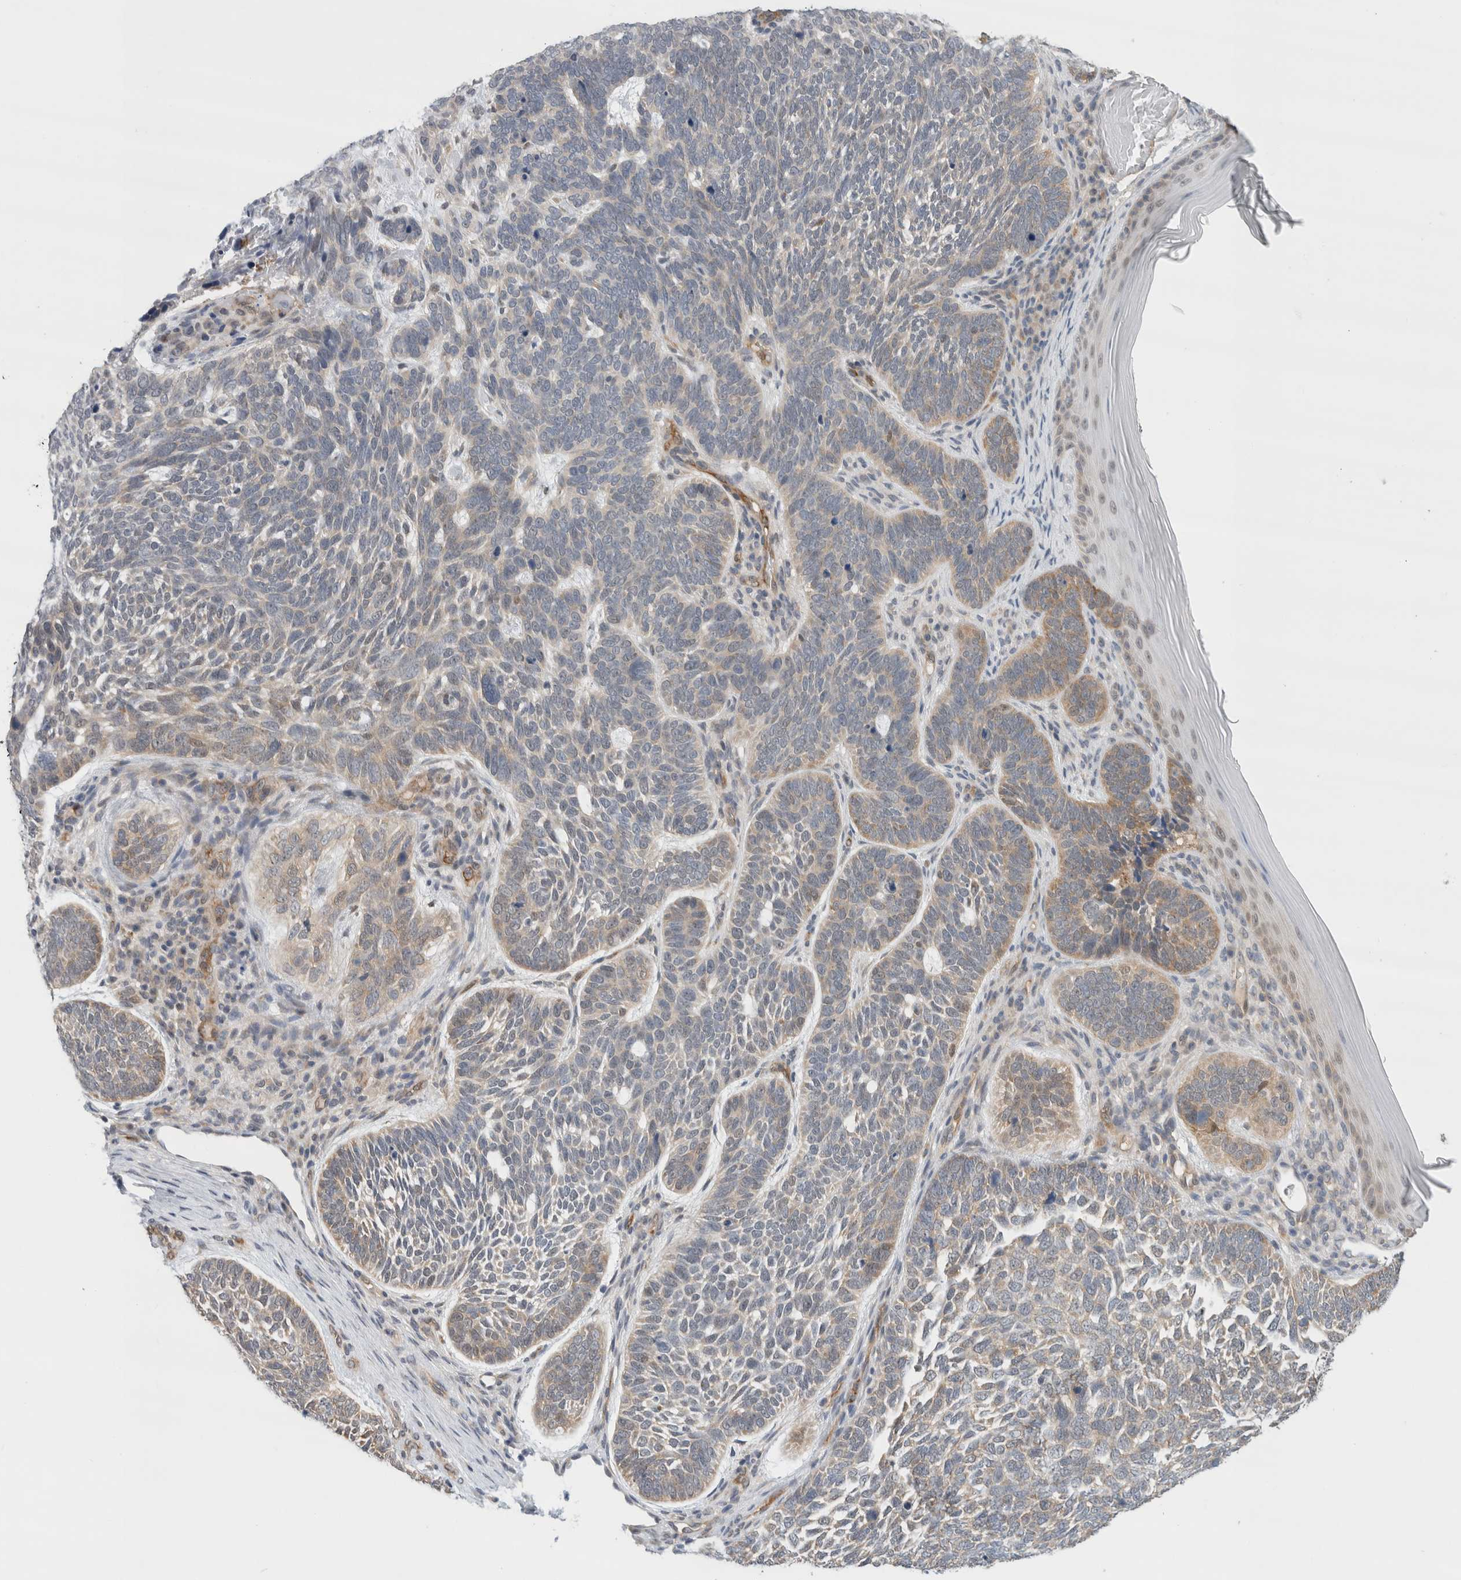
{"staining": {"intensity": "weak", "quantity": "25%-75%", "location": "cytoplasmic/membranous"}, "tissue": "skin cancer", "cell_type": "Tumor cells", "image_type": "cancer", "snomed": [{"axis": "morphology", "description": "Basal cell carcinoma"}, {"axis": "topography", "description": "Skin"}], "caption": "Protein analysis of skin basal cell carcinoma tissue demonstrates weak cytoplasmic/membranous positivity in about 25%-75% of tumor cells. (Brightfield microscopy of DAB IHC at high magnification).", "gene": "EIF4G3", "patient": {"sex": "female", "age": 85}}